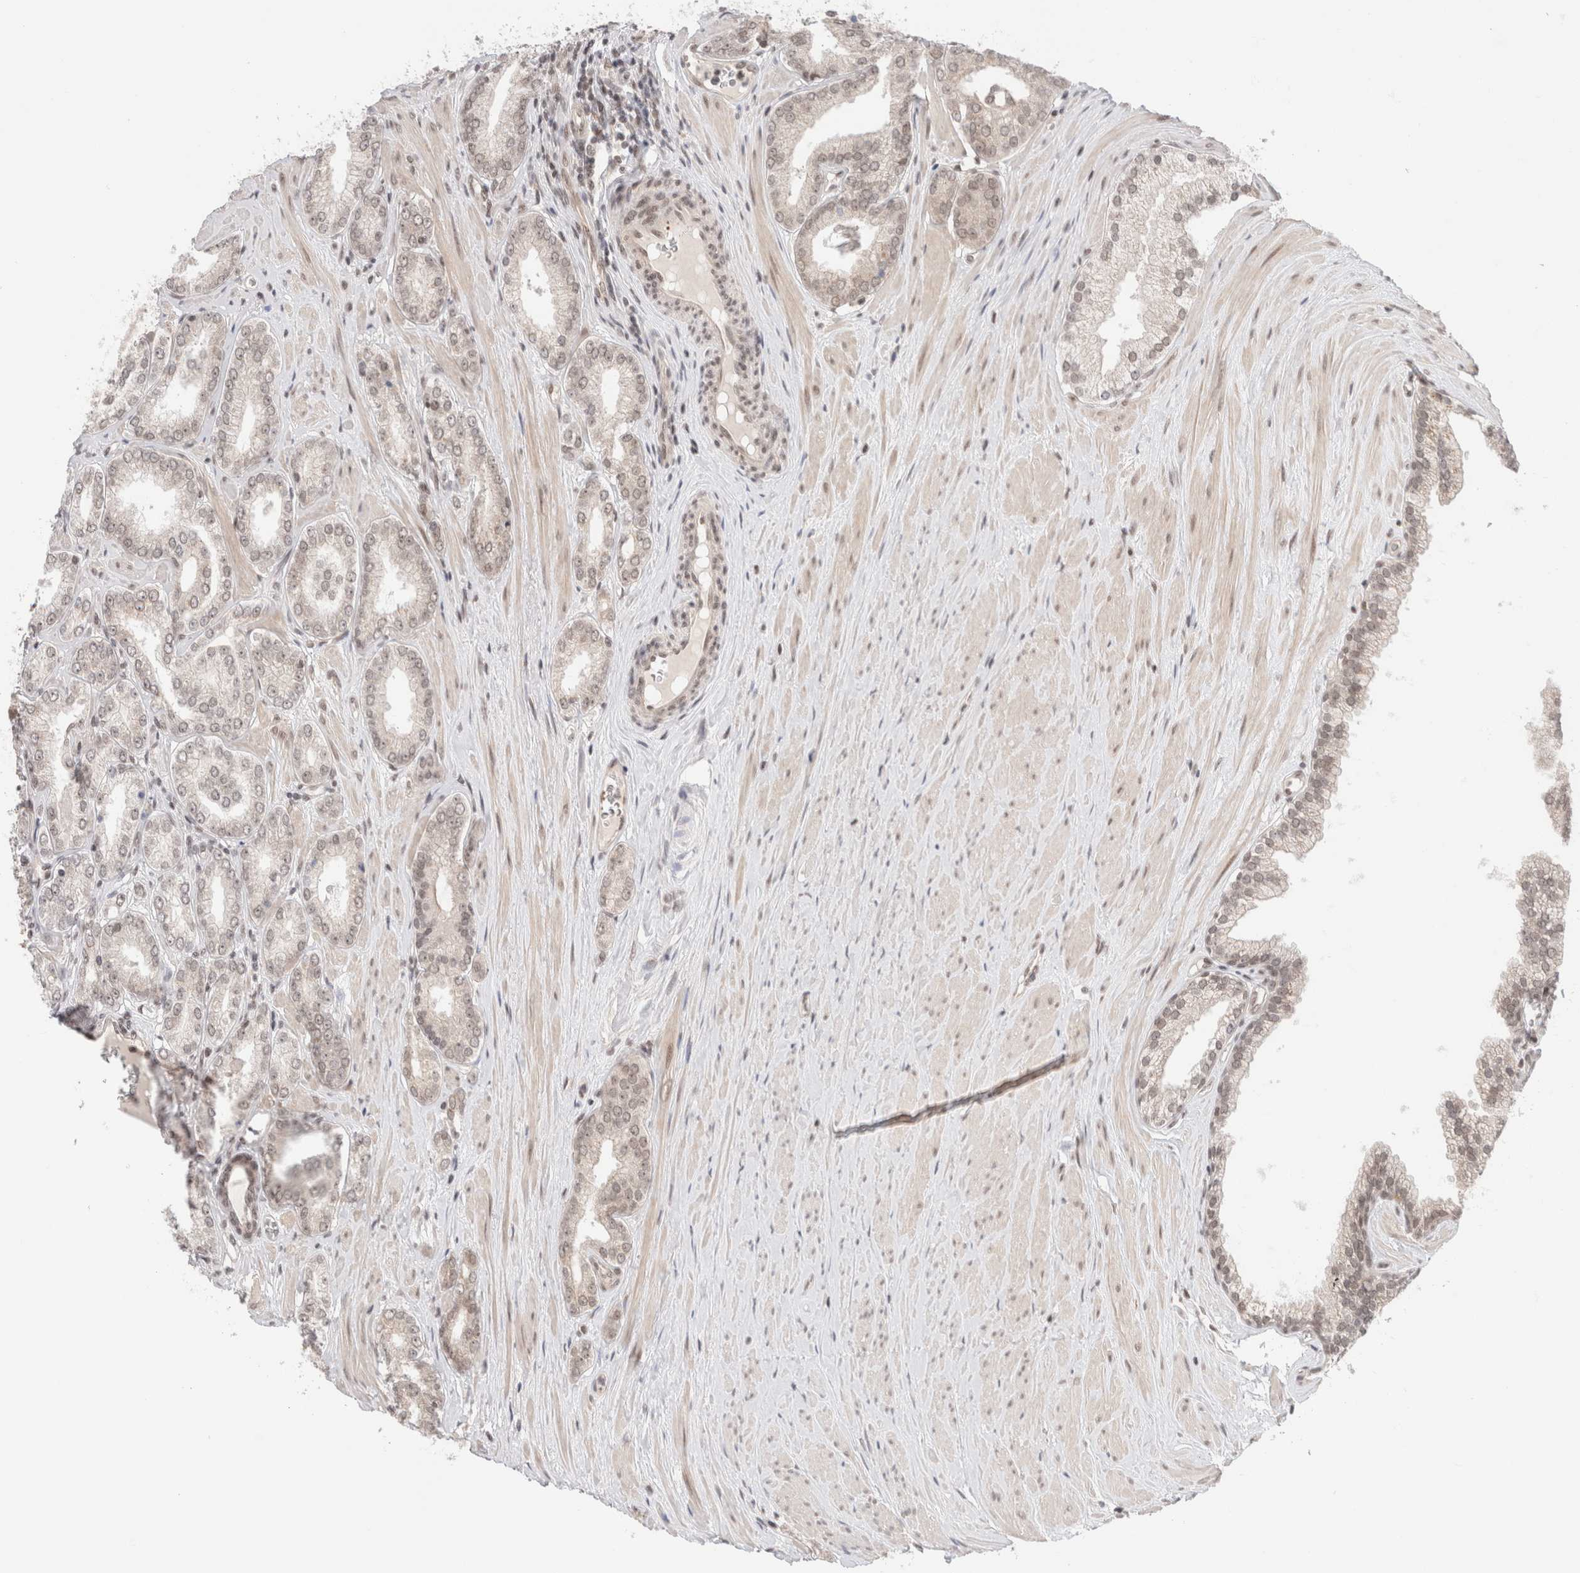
{"staining": {"intensity": "weak", "quantity": "<25%", "location": "nuclear"}, "tissue": "prostate cancer", "cell_type": "Tumor cells", "image_type": "cancer", "snomed": [{"axis": "morphology", "description": "Adenocarcinoma, Low grade"}, {"axis": "topography", "description": "Prostate"}], "caption": "Human prostate cancer stained for a protein using immunohistochemistry (IHC) reveals no expression in tumor cells.", "gene": "GATAD2A", "patient": {"sex": "male", "age": 62}}